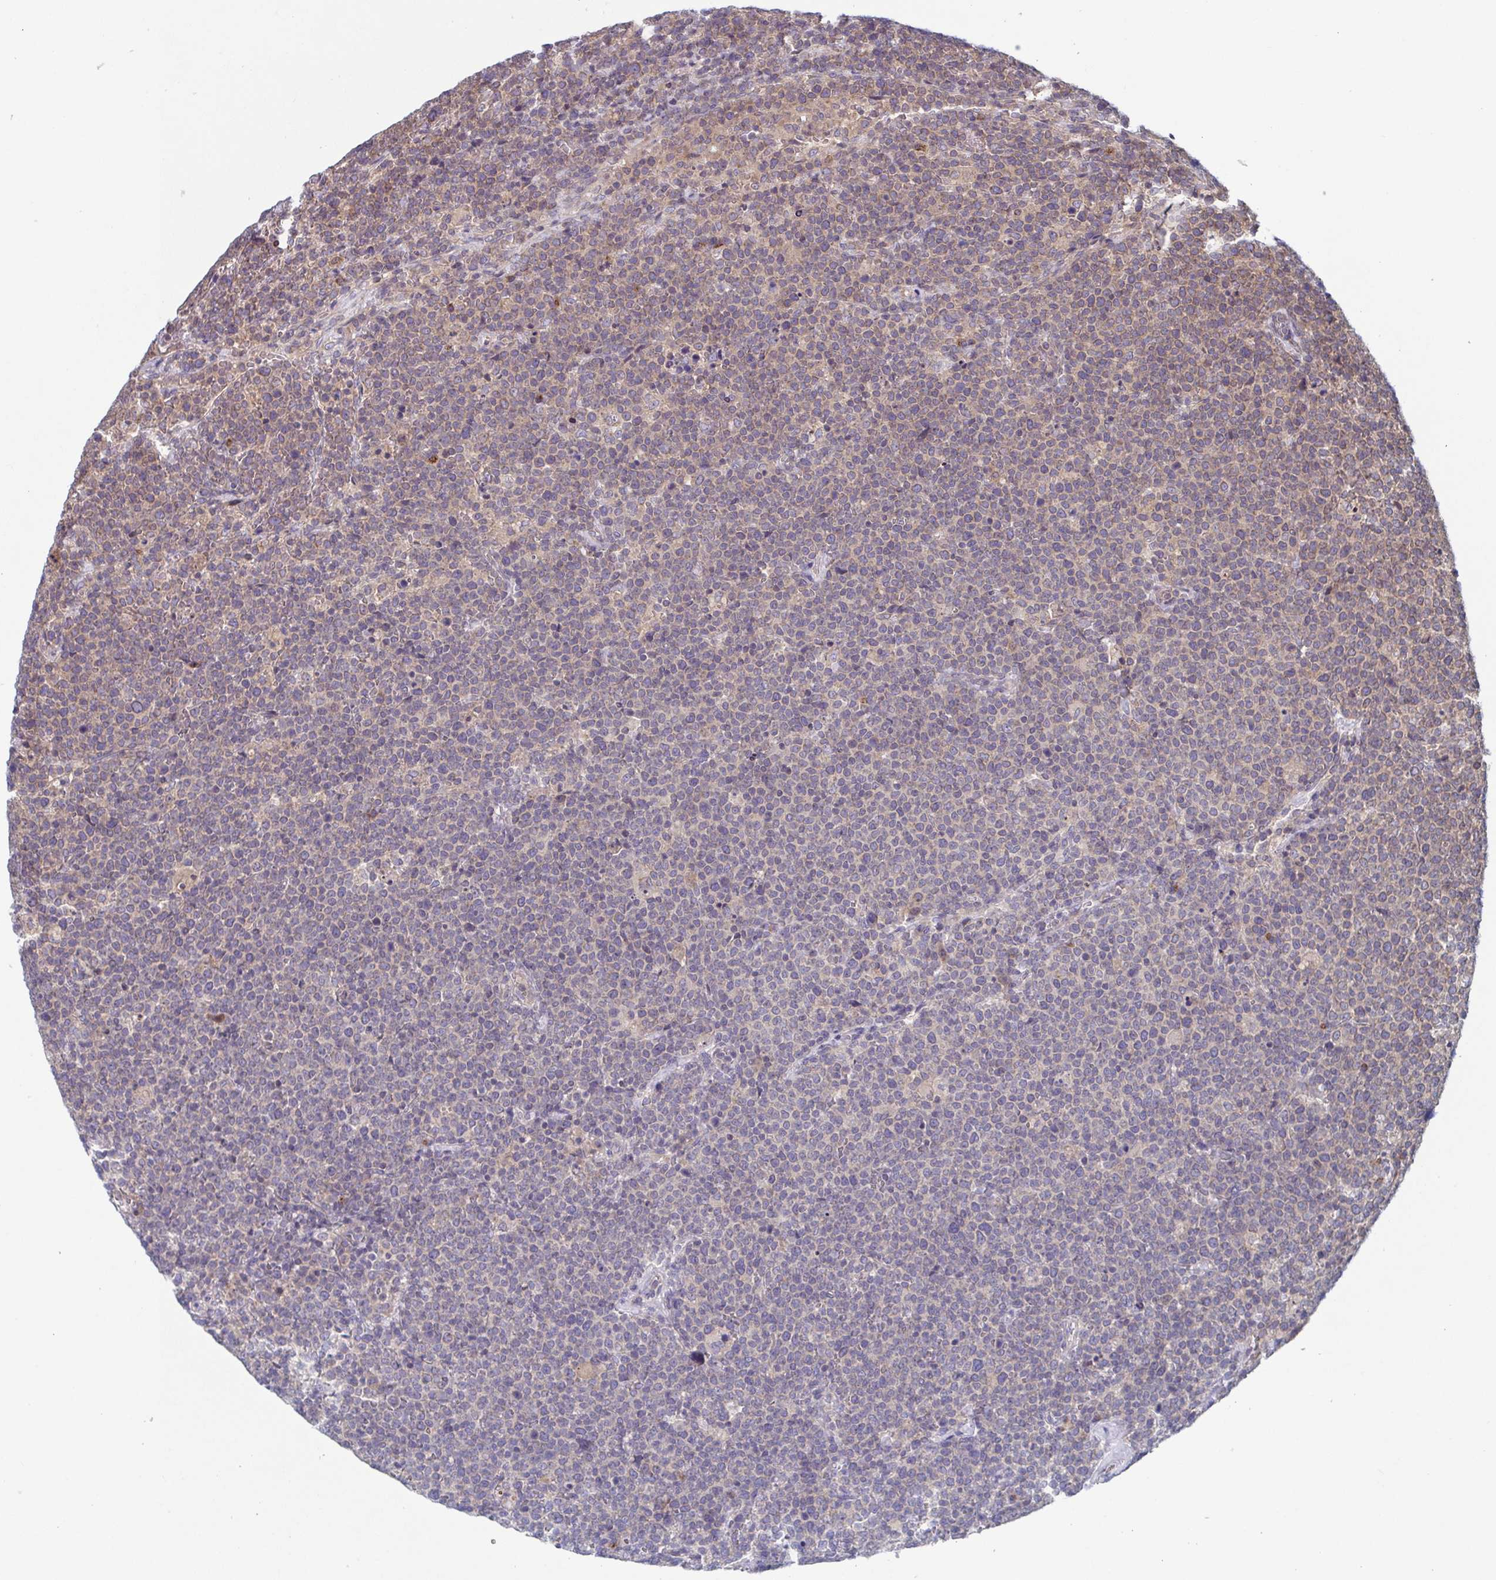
{"staining": {"intensity": "weak", "quantity": "<25%", "location": "cytoplasmic/membranous"}, "tissue": "lymphoma", "cell_type": "Tumor cells", "image_type": "cancer", "snomed": [{"axis": "morphology", "description": "Malignant lymphoma, non-Hodgkin's type, High grade"}, {"axis": "topography", "description": "Lymph node"}], "caption": "IHC micrograph of lymphoma stained for a protein (brown), which demonstrates no expression in tumor cells.", "gene": "COPB1", "patient": {"sex": "male", "age": 61}}